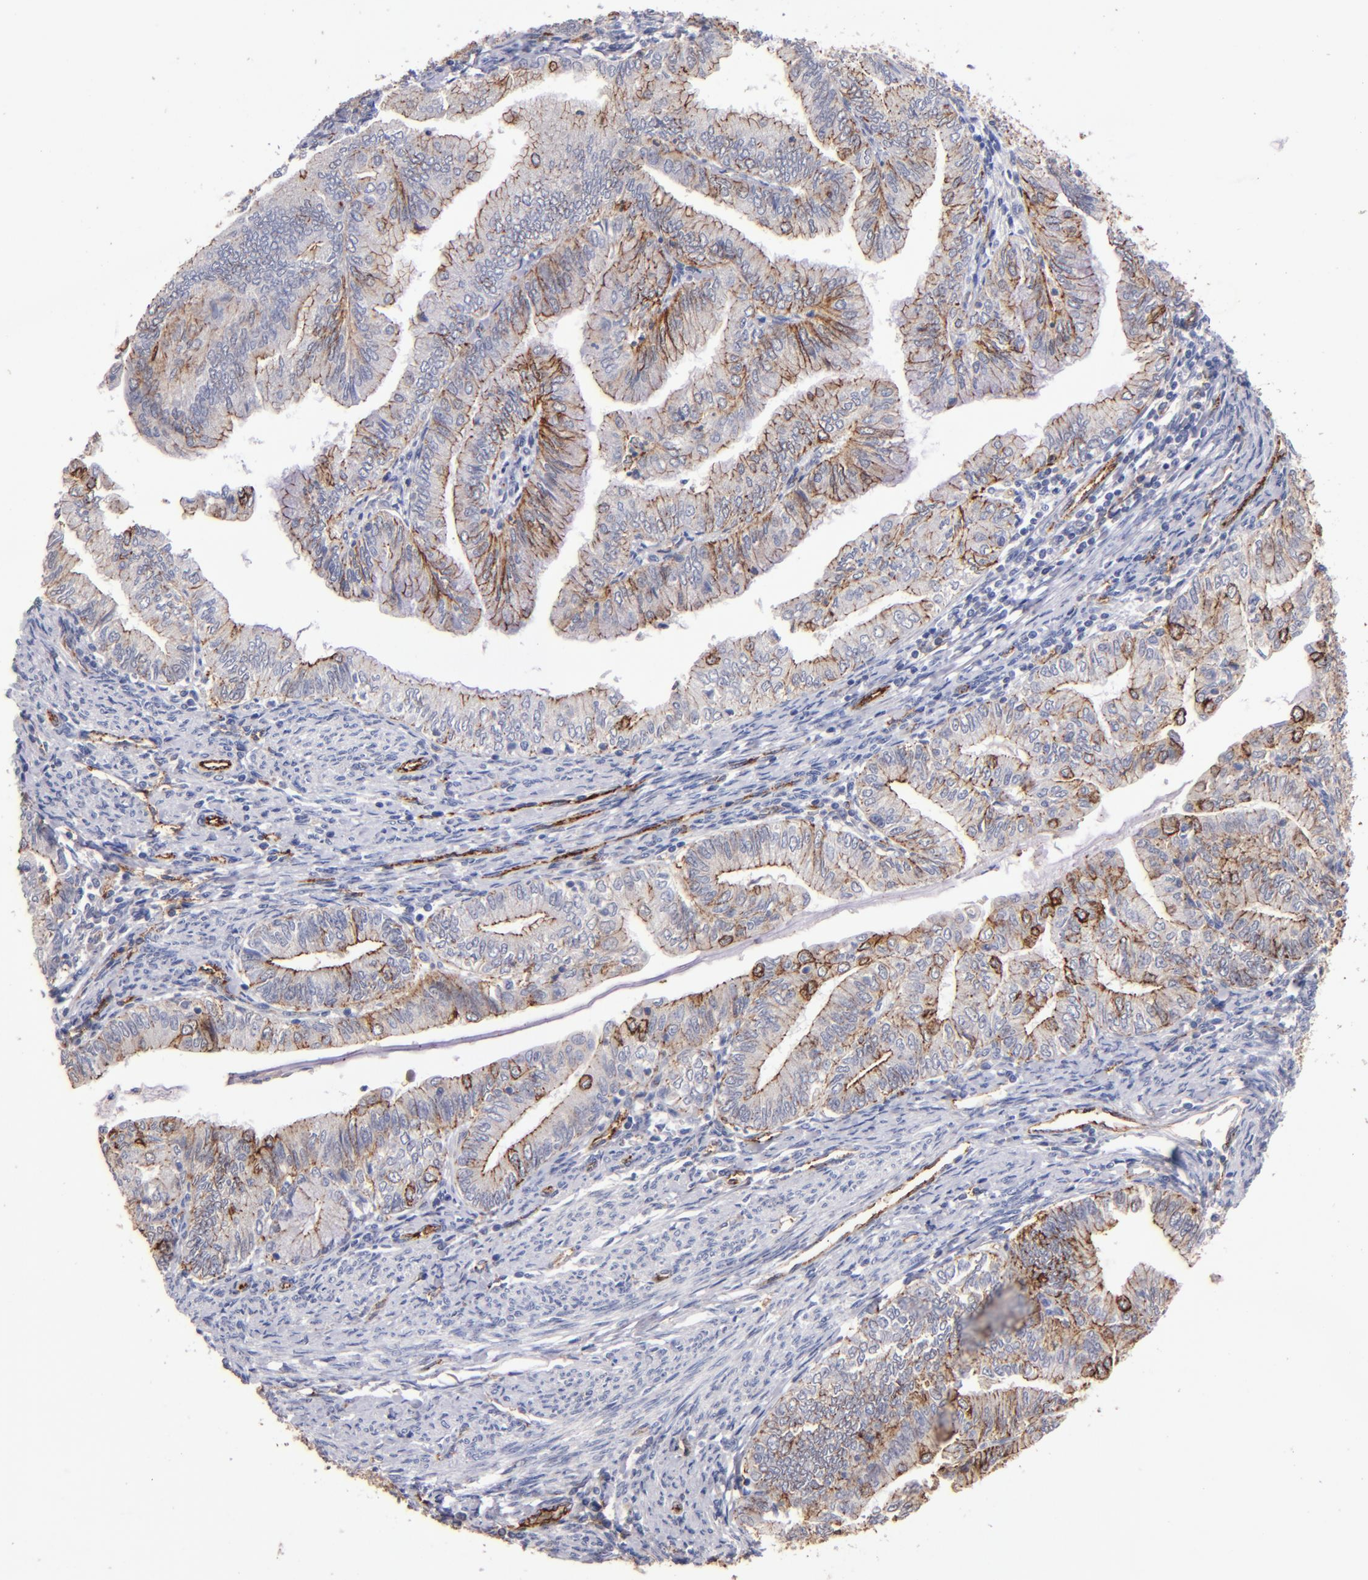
{"staining": {"intensity": "moderate", "quantity": "25%-75%", "location": "cytoplasmic/membranous"}, "tissue": "endometrial cancer", "cell_type": "Tumor cells", "image_type": "cancer", "snomed": [{"axis": "morphology", "description": "Adenocarcinoma, NOS"}, {"axis": "topography", "description": "Endometrium"}], "caption": "Endometrial cancer stained for a protein demonstrates moderate cytoplasmic/membranous positivity in tumor cells.", "gene": "CLDN5", "patient": {"sex": "female", "age": 66}}